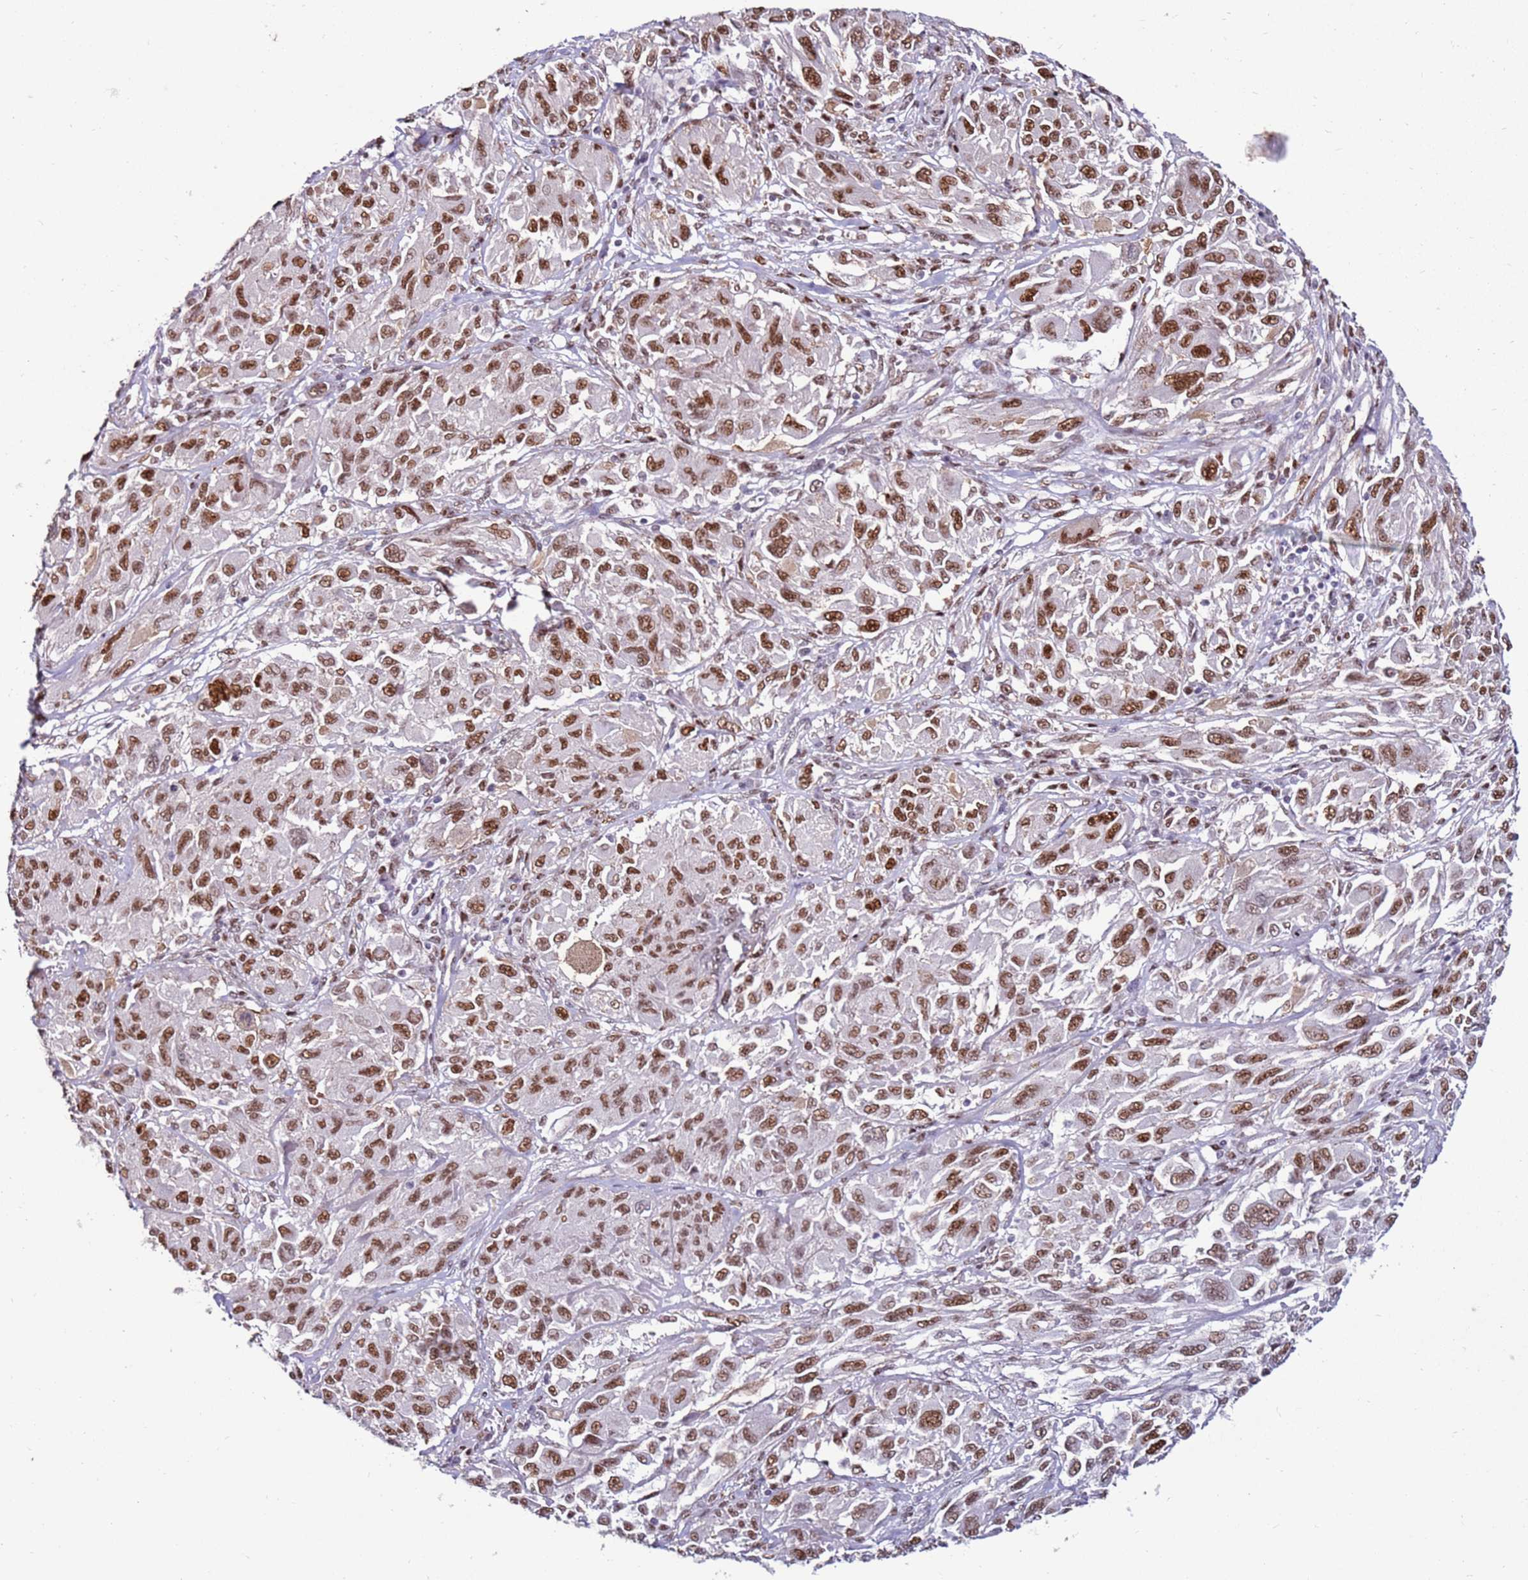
{"staining": {"intensity": "moderate", "quantity": ">75%", "location": "nuclear"}, "tissue": "melanoma", "cell_type": "Tumor cells", "image_type": "cancer", "snomed": [{"axis": "morphology", "description": "Malignant melanoma, NOS"}, {"axis": "topography", "description": "Skin"}], "caption": "IHC of malignant melanoma exhibits medium levels of moderate nuclear expression in approximately >75% of tumor cells.", "gene": "KPNA4", "patient": {"sex": "female", "age": 91}}